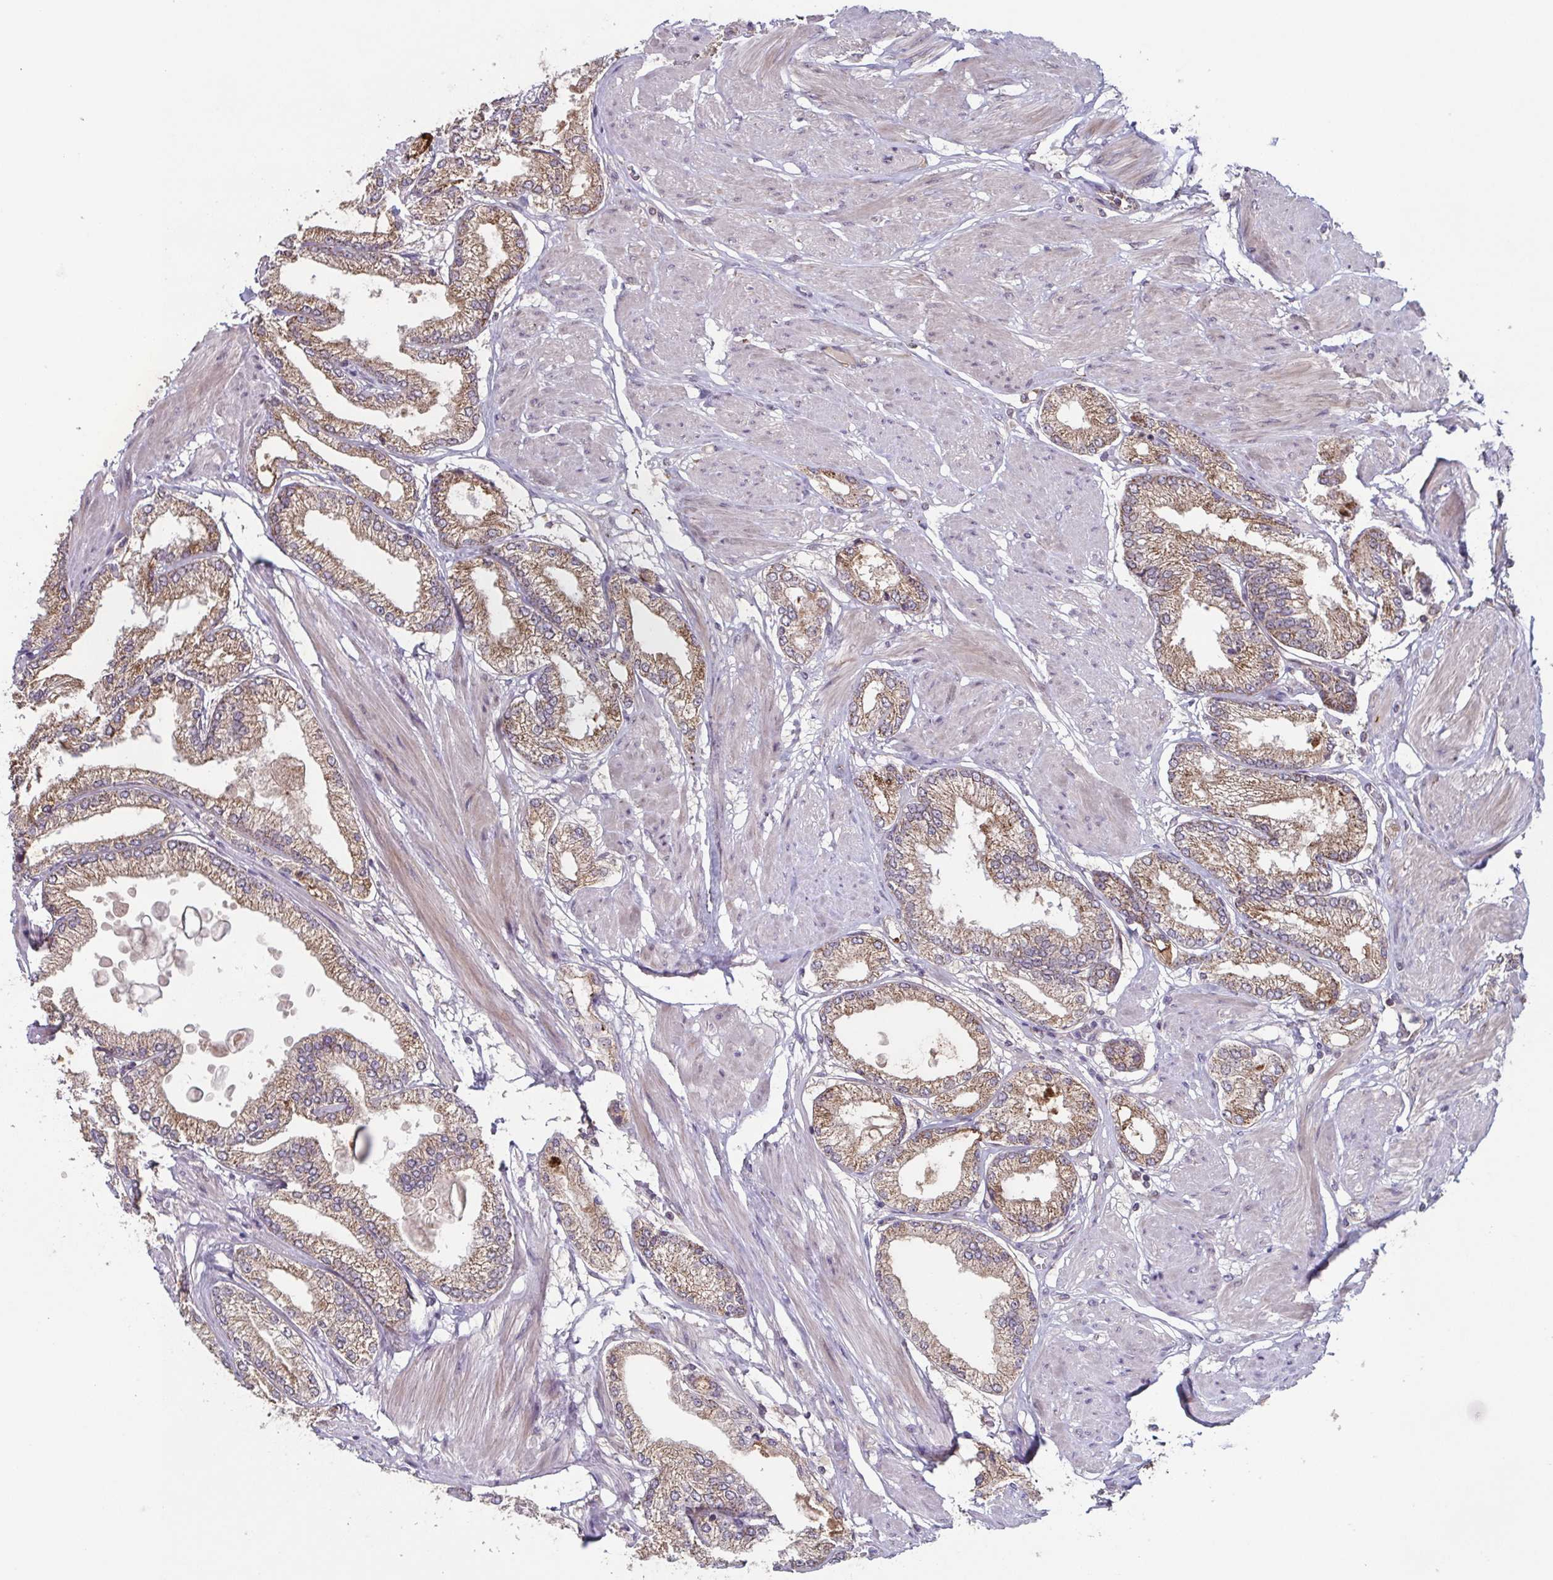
{"staining": {"intensity": "moderate", "quantity": ">75%", "location": "cytoplasmic/membranous"}, "tissue": "prostate cancer", "cell_type": "Tumor cells", "image_type": "cancer", "snomed": [{"axis": "morphology", "description": "Adenocarcinoma, High grade"}, {"axis": "topography", "description": "Prostate"}], "caption": "Prostate high-grade adenocarcinoma was stained to show a protein in brown. There is medium levels of moderate cytoplasmic/membranous staining in approximately >75% of tumor cells.", "gene": "TTC19", "patient": {"sex": "male", "age": 68}}